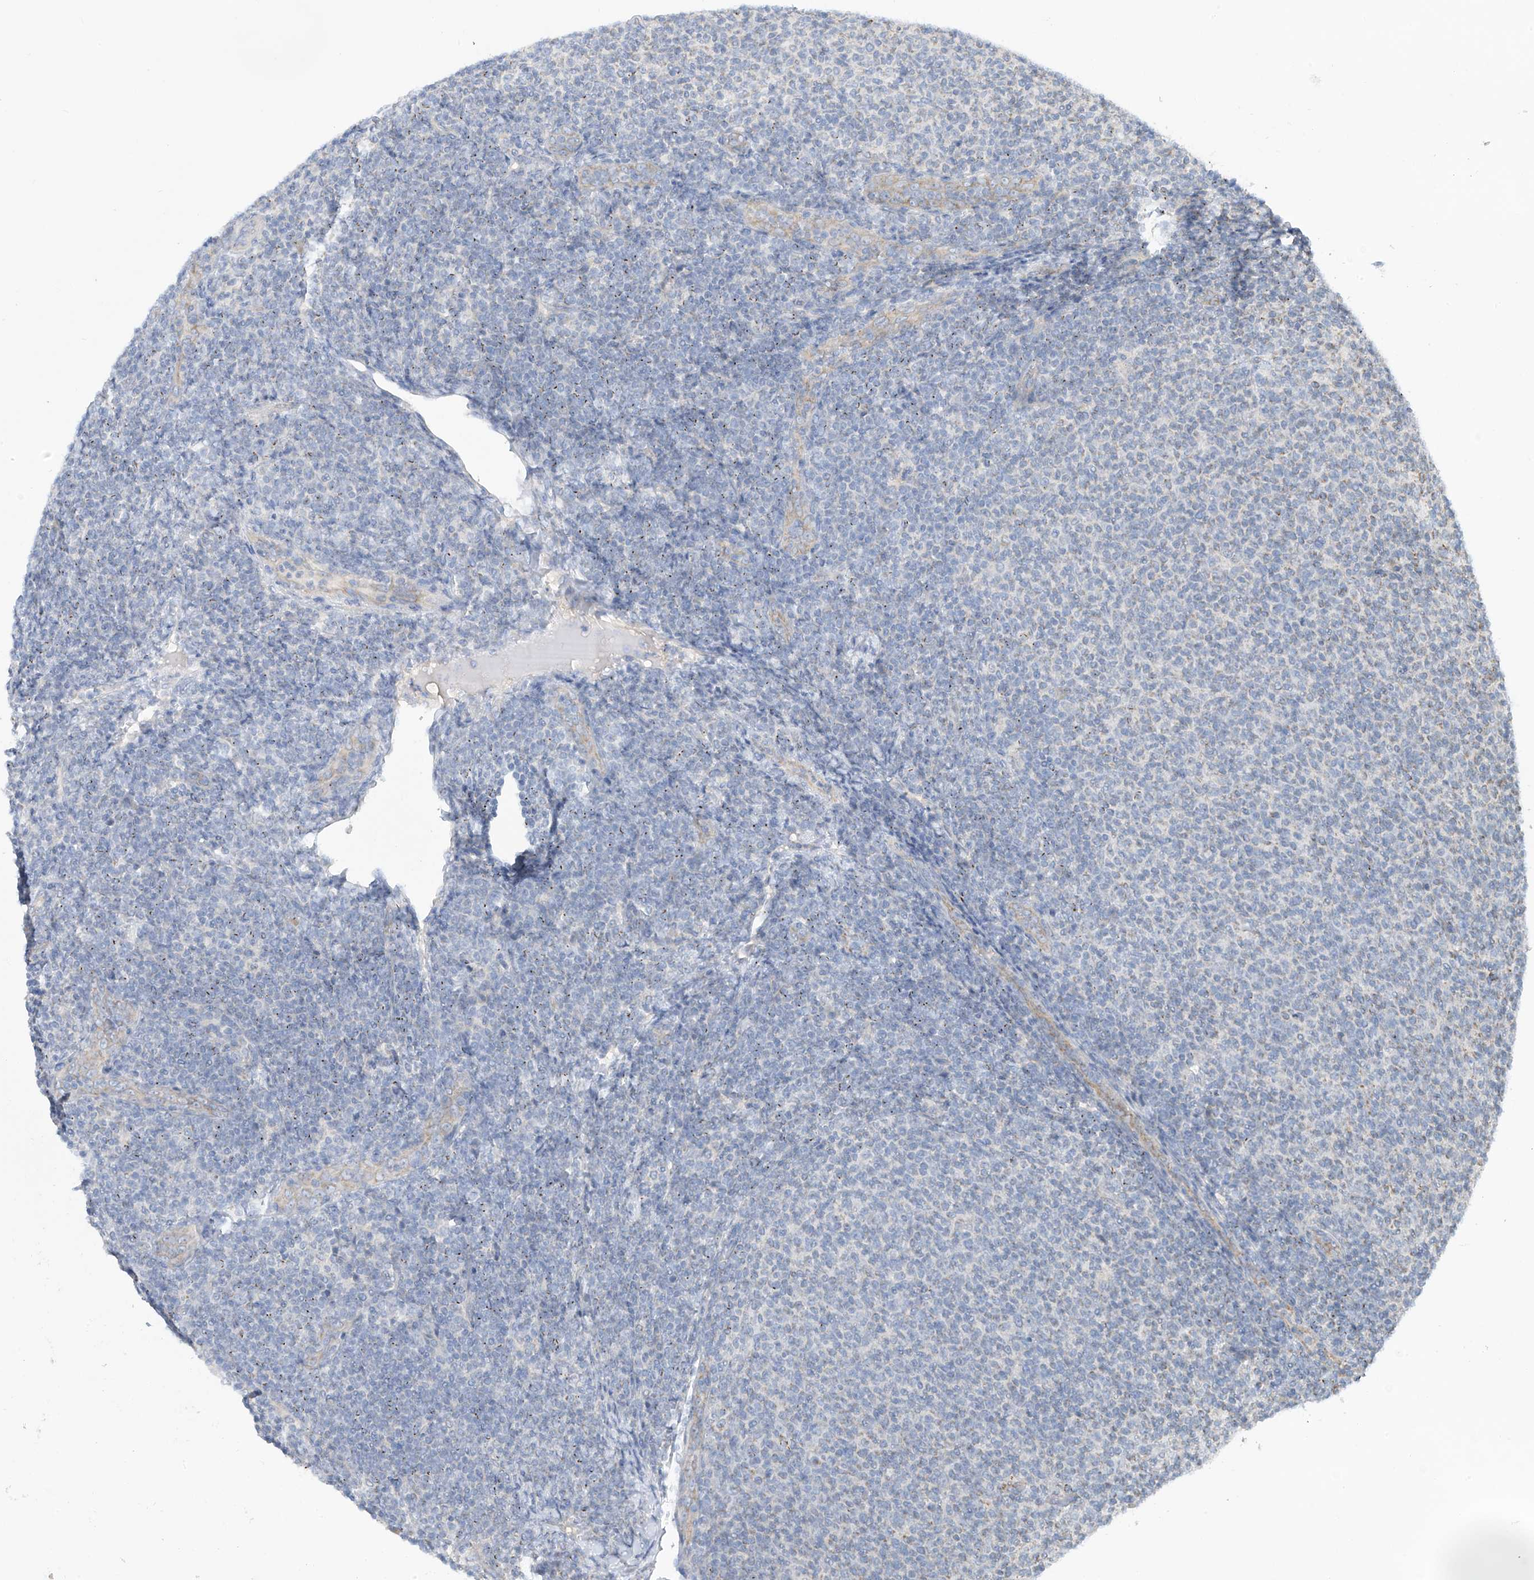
{"staining": {"intensity": "negative", "quantity": "none", "location": "none"}, "tissue": "lymphoma", "cell_type": "Tumor cells", "image_type": "cancer", "snomed": [{"axis": "morphology", "description": "Malignant lymphoma, non-Hodgkin's type, Low grade"}, {"axis": "topography", "description": "Lymph node"}], "caption": "Histopathology image shows no protein positivity in tumor cells of lymphoma tissue.", "gene": "SCGB1D2", "patient": {"sex": "male", "age": 66}}